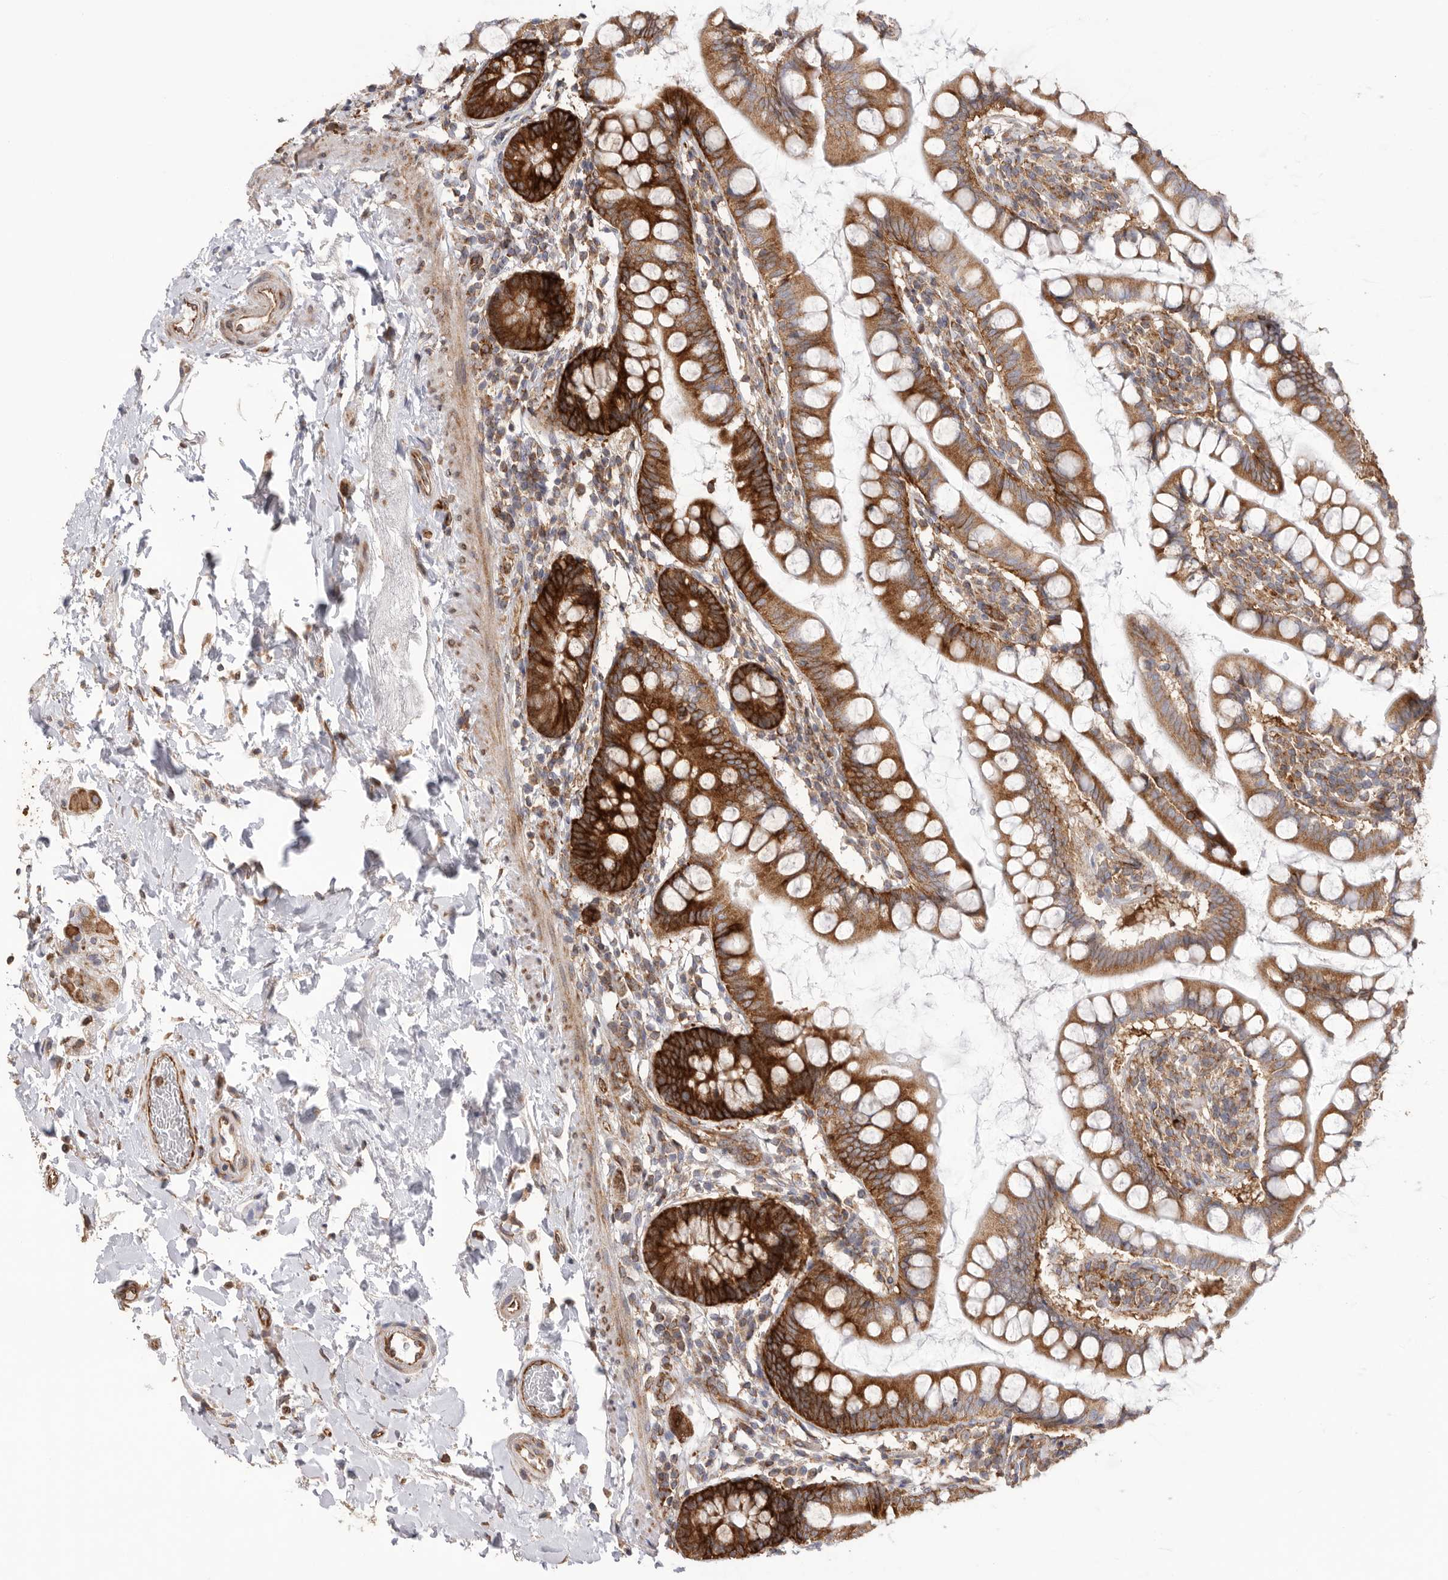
{"staining": {"intensity": "strong", "quantity": ">75%", "location": "cytoplasmic/membranous"}, "tissue": "small intestine", "cell_type": "Glandular cells", "image_type": "normal", "snomed": [{"axis": "morphology", "description": "Normal tissue, NOS"}, {"axis": "topography", "description": "Small intestine"}], "caption": "Small intestine stained for a protein (brown) reveals strong cytoplasmic/membranous positive positivity in about >75% of glandular cells.", "gene": "SERBP1", "patient": {"sex": "female", "age": 84}}